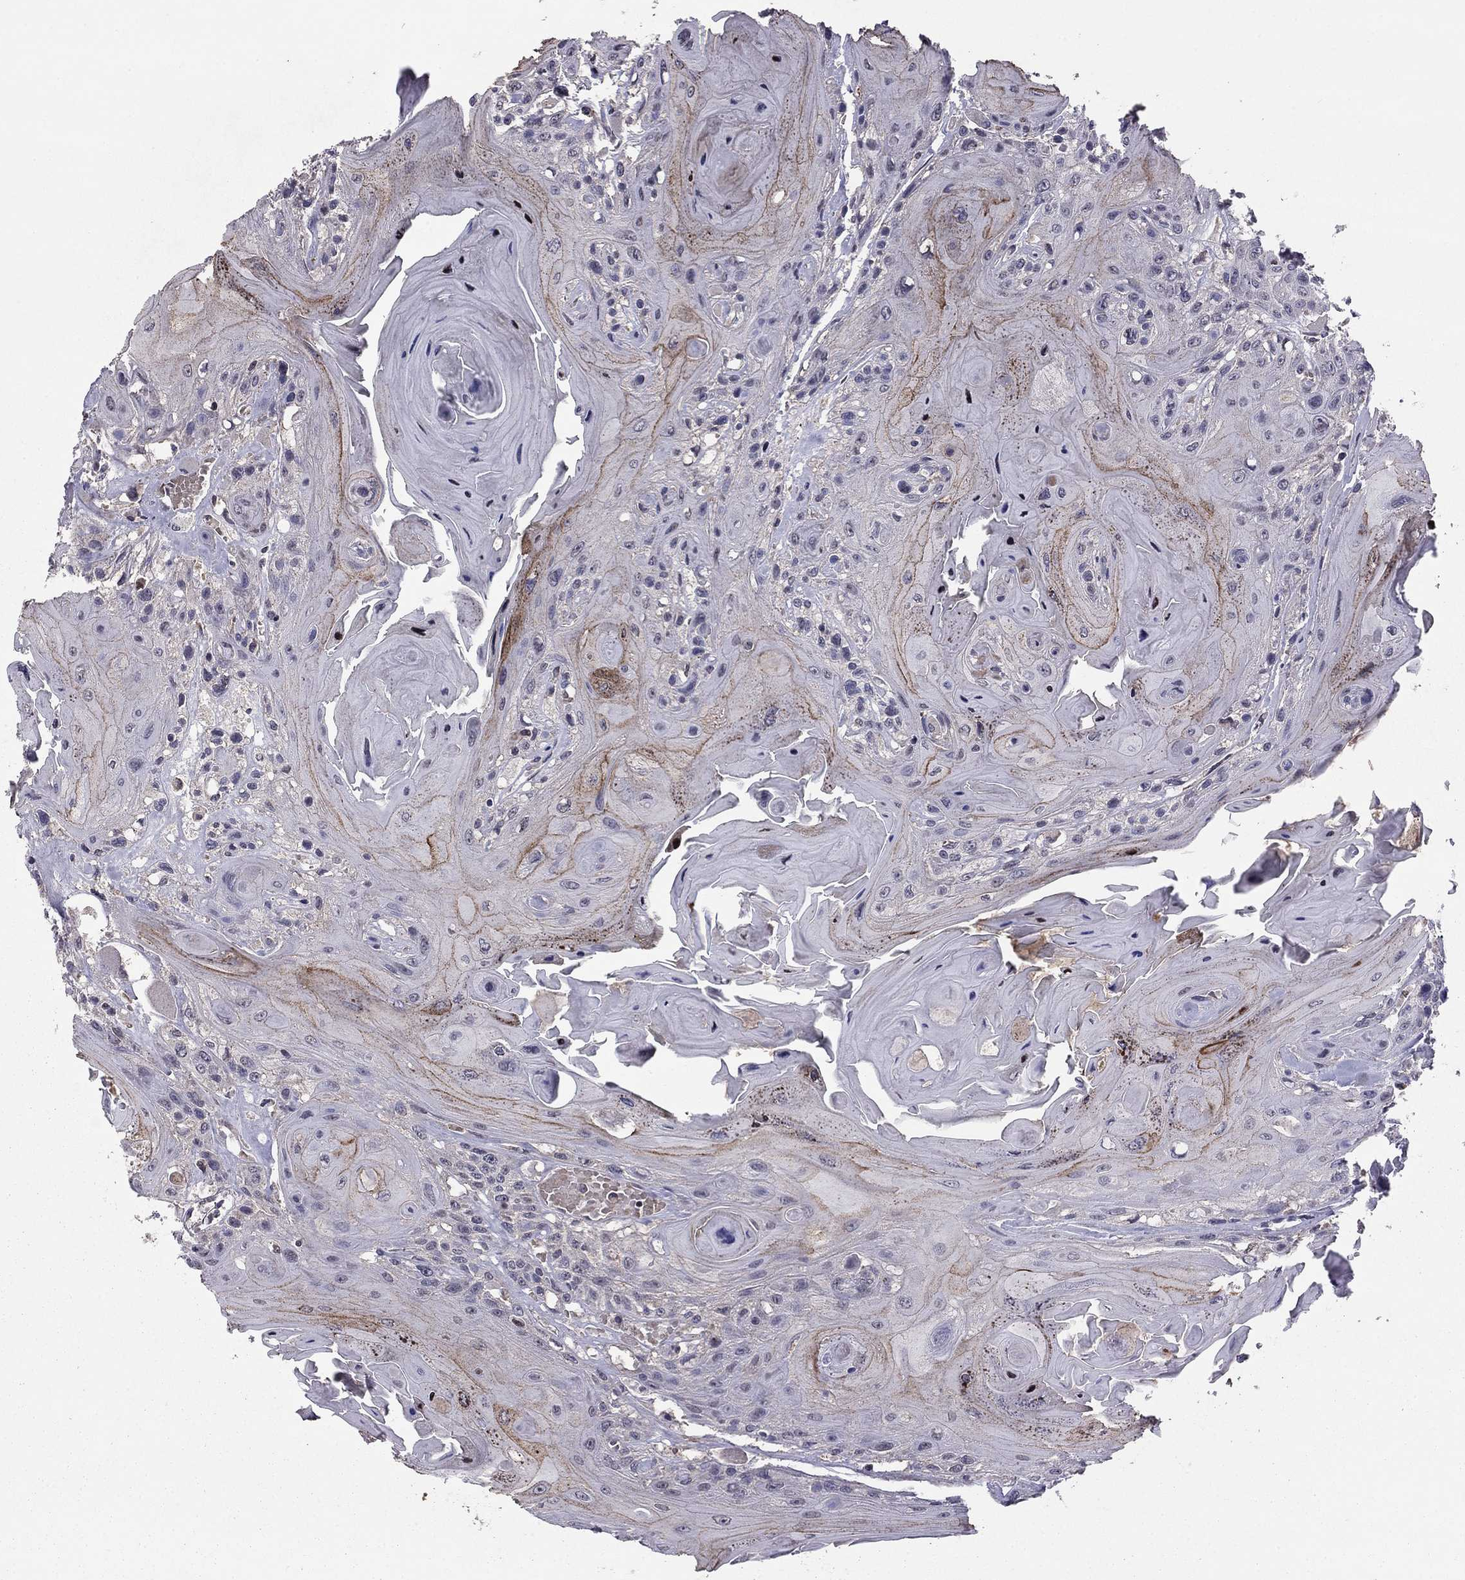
{"staining": {"intensity": "moderate", "quantity": "<25%", "location": "cytoplasmic/membranous"}, "tissue": "head and neck cancer", "cell_type": "Tumor cells", "image_type": "cancer", "snomed": [{"axis": "morphology", "description": "Squamous cell carcinoma, NOS"}, {"axis": "topography", "description": "Head-Neck"}], "caption": "An immunohistochemistry (IHC) histopathology image of neoplastic tissue is shown. Protein staining in brown shows moderate cytoplasmic/membranous positivity in head and neck cancer within tumor cells. (Brightfield microscopy of DAB IHC at high magnification).", "gene": "HCN1", "patient": {"sex": "female", "age": 59}}